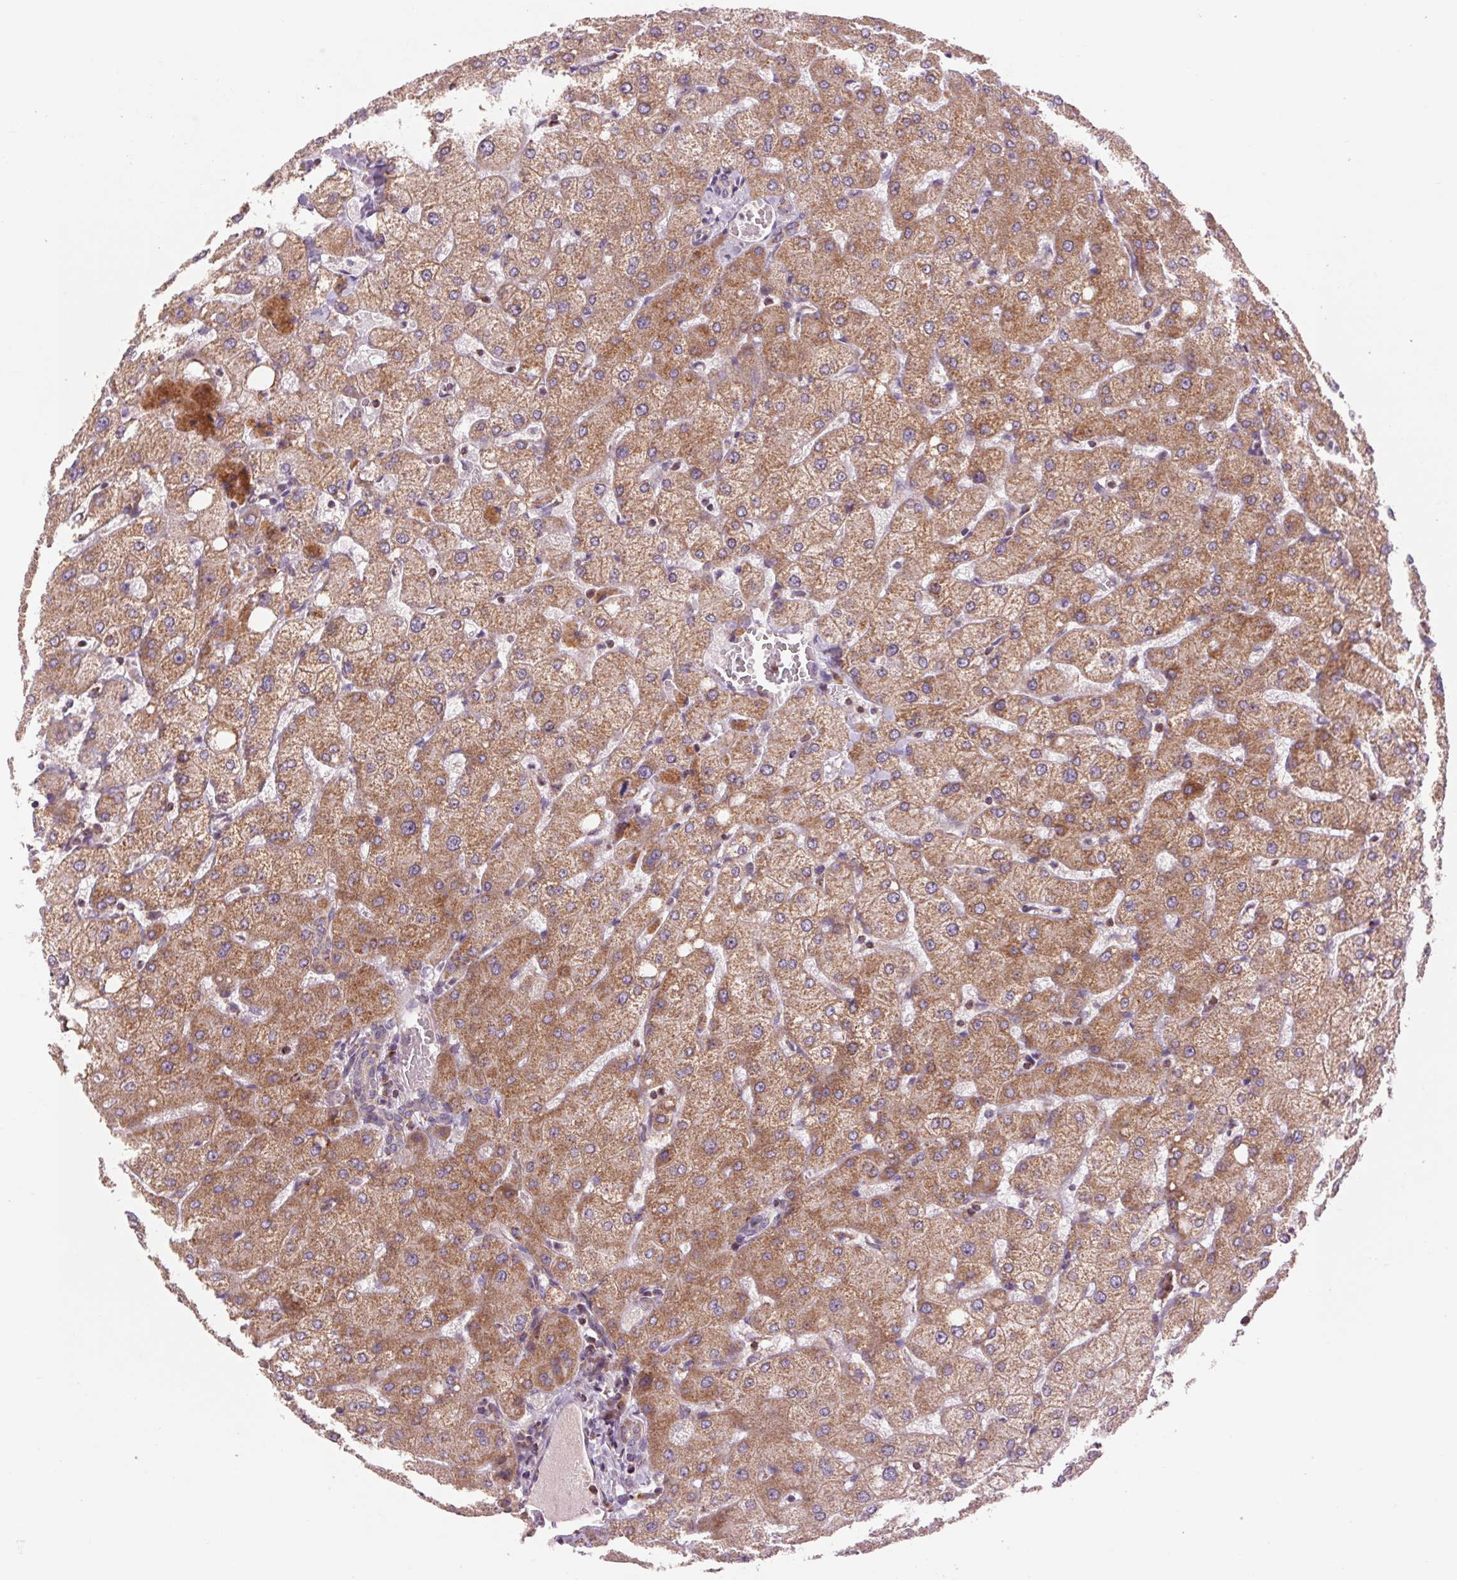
{"staining": {"intensity": "negative", "quantity": "none", "location": "none"}, "tissue": "liver", "cell_type": "Cholangiocytes", "image_type": "normal", "snomed": [{"axis": "morphology", "description": "Normal tissue, NOS"}, {"axis": "topography", "description": "Liver"}], "caption": "IHC of unremarkable liver reveals no expression in cholangiocytes. Nuclei are stained in blue.", "gene": "COX6A1", "patient": {"sex": "female", "age": 54}}